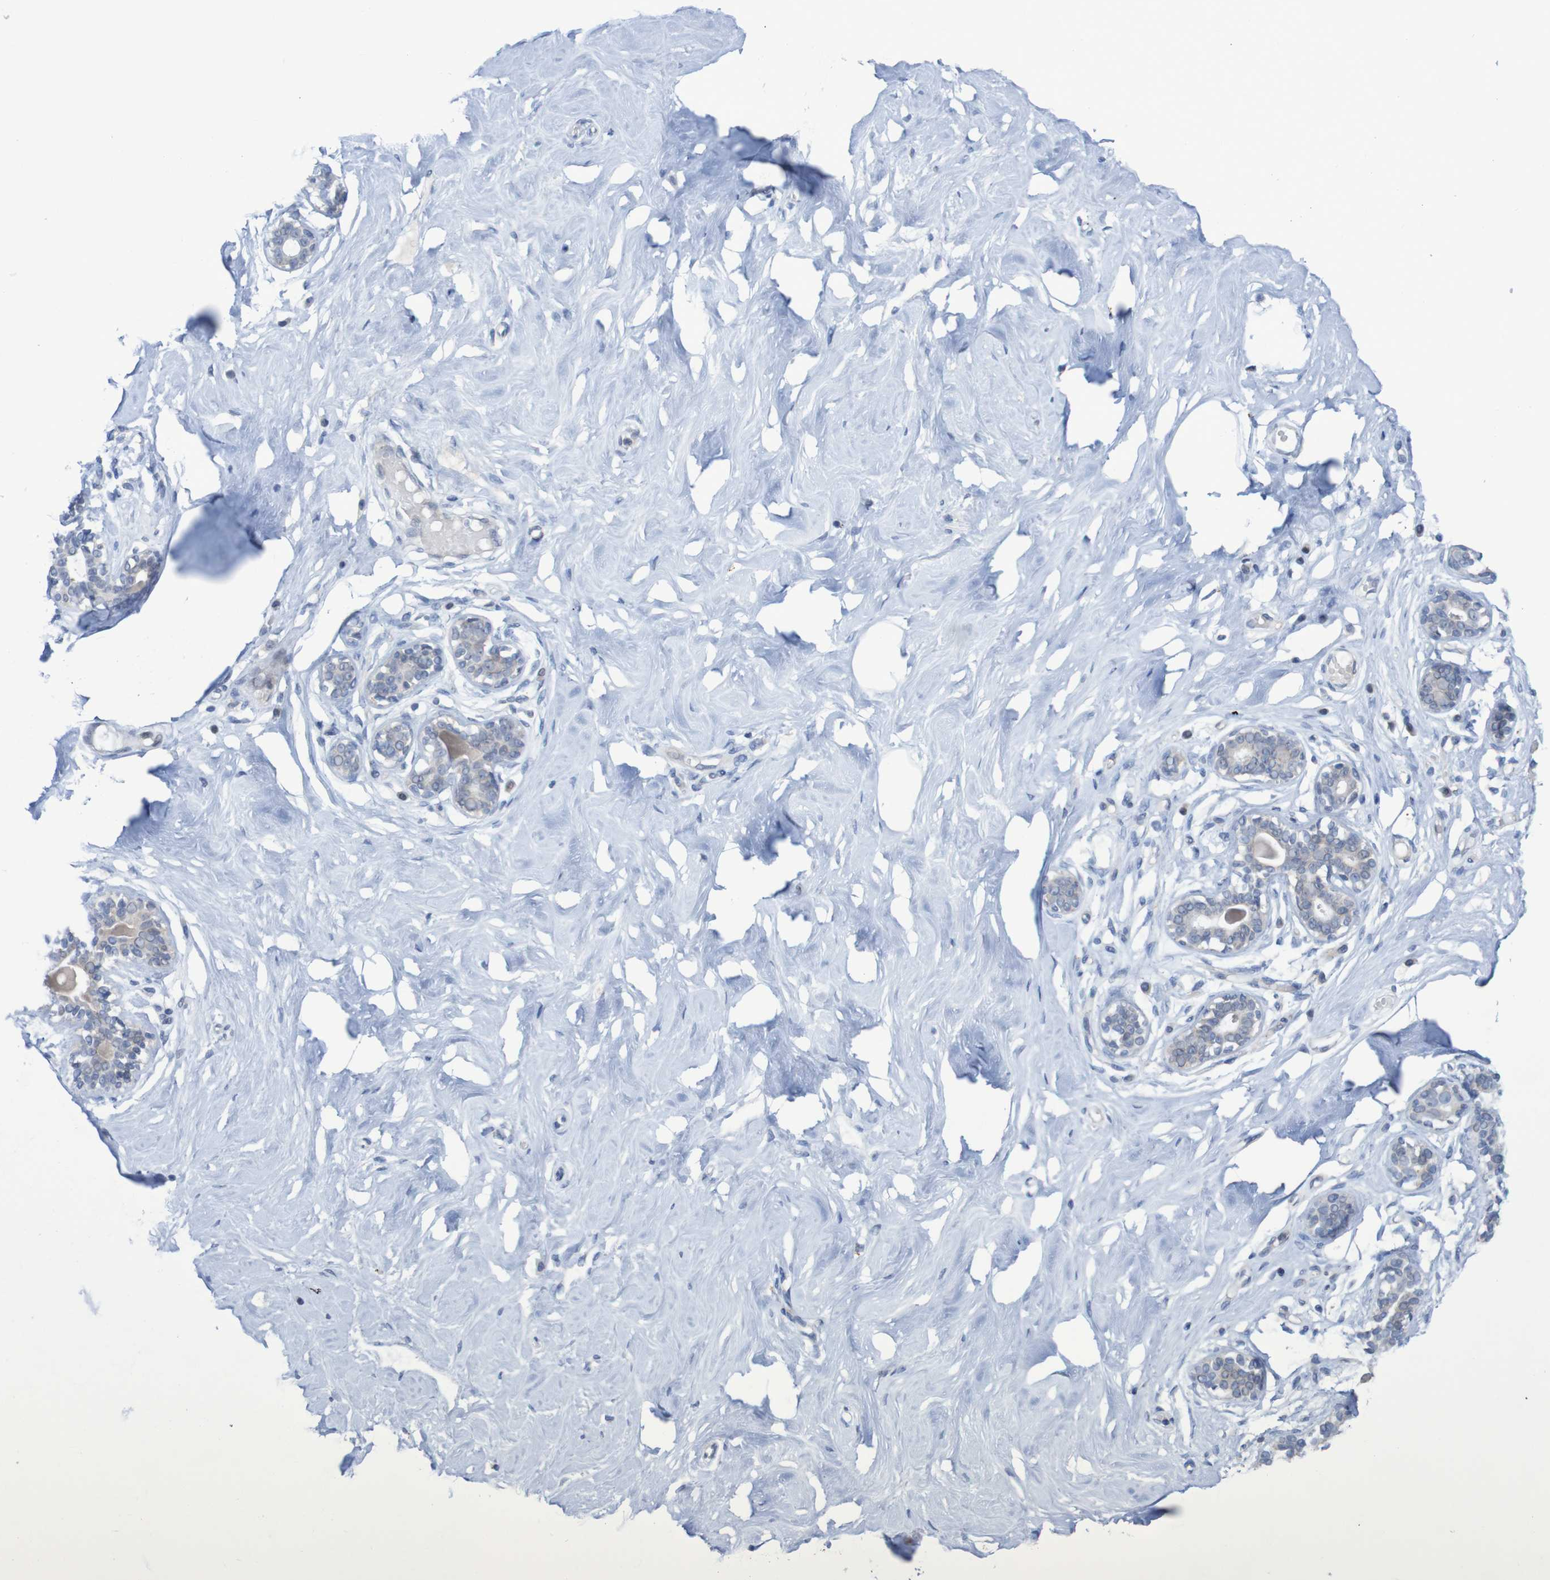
{"staining": {"intensity": "negative", "quantity": "none", "location": "none"}, "tissue": "breast", "cell_type": "Adipocytes", "image_type": "normal", "snomed": [{"axis": "morphology", "description": "Normal tissue, NOS"}, {"axis": "topography", "description": "Breast"}], "caption": "Immunohistochemistry micrograph of normal breast: breast stained with DAB (3,3'-diaminobenzidine) shows no significant protein expression in adipocytes.", "gene": "FBP1", "patient": {"sex": "female", "age": 23}}